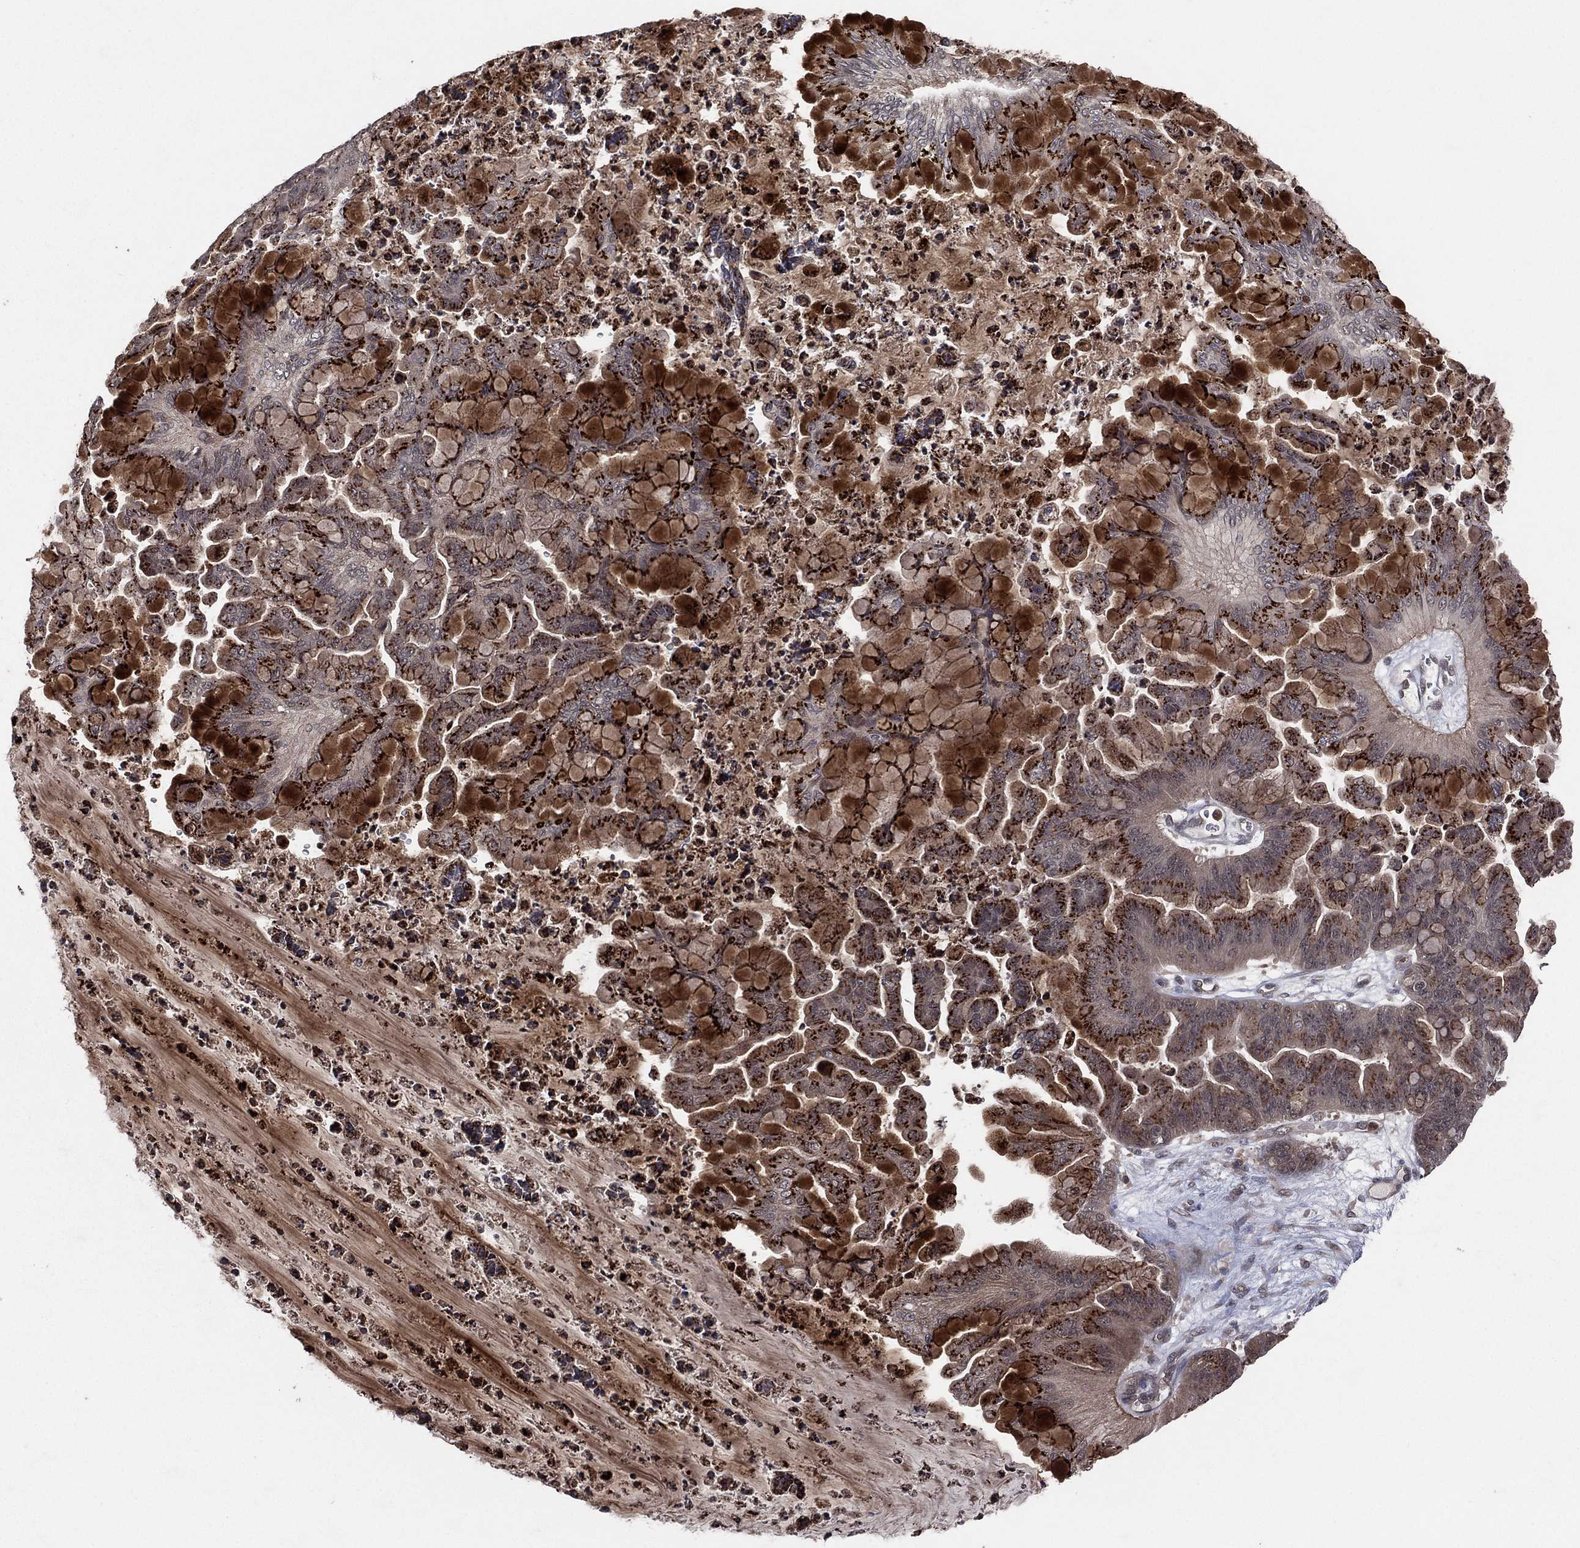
{"staining": {"intensity": "strong", "quantity": "25%-75%", "location": "cytoplasmic/membranous"}, "tissue": "ovarian cancer", "cell_type": "Tumor cells", "image_type": "cancer", "snomed": [{"axis": "morphology", "description": "Cystadenocarcinoma, mucinous, NOS"}, {"axis": "topography", "description": "Ovary"}], "caption": "A brown stain shows strong cytoplasmic/membranous staining of a protein in ovarian mucinous cystadenocarcinoma tumor cells.", "gene": "ATG4B", "patient": {"sex": "female", "age": 67}}